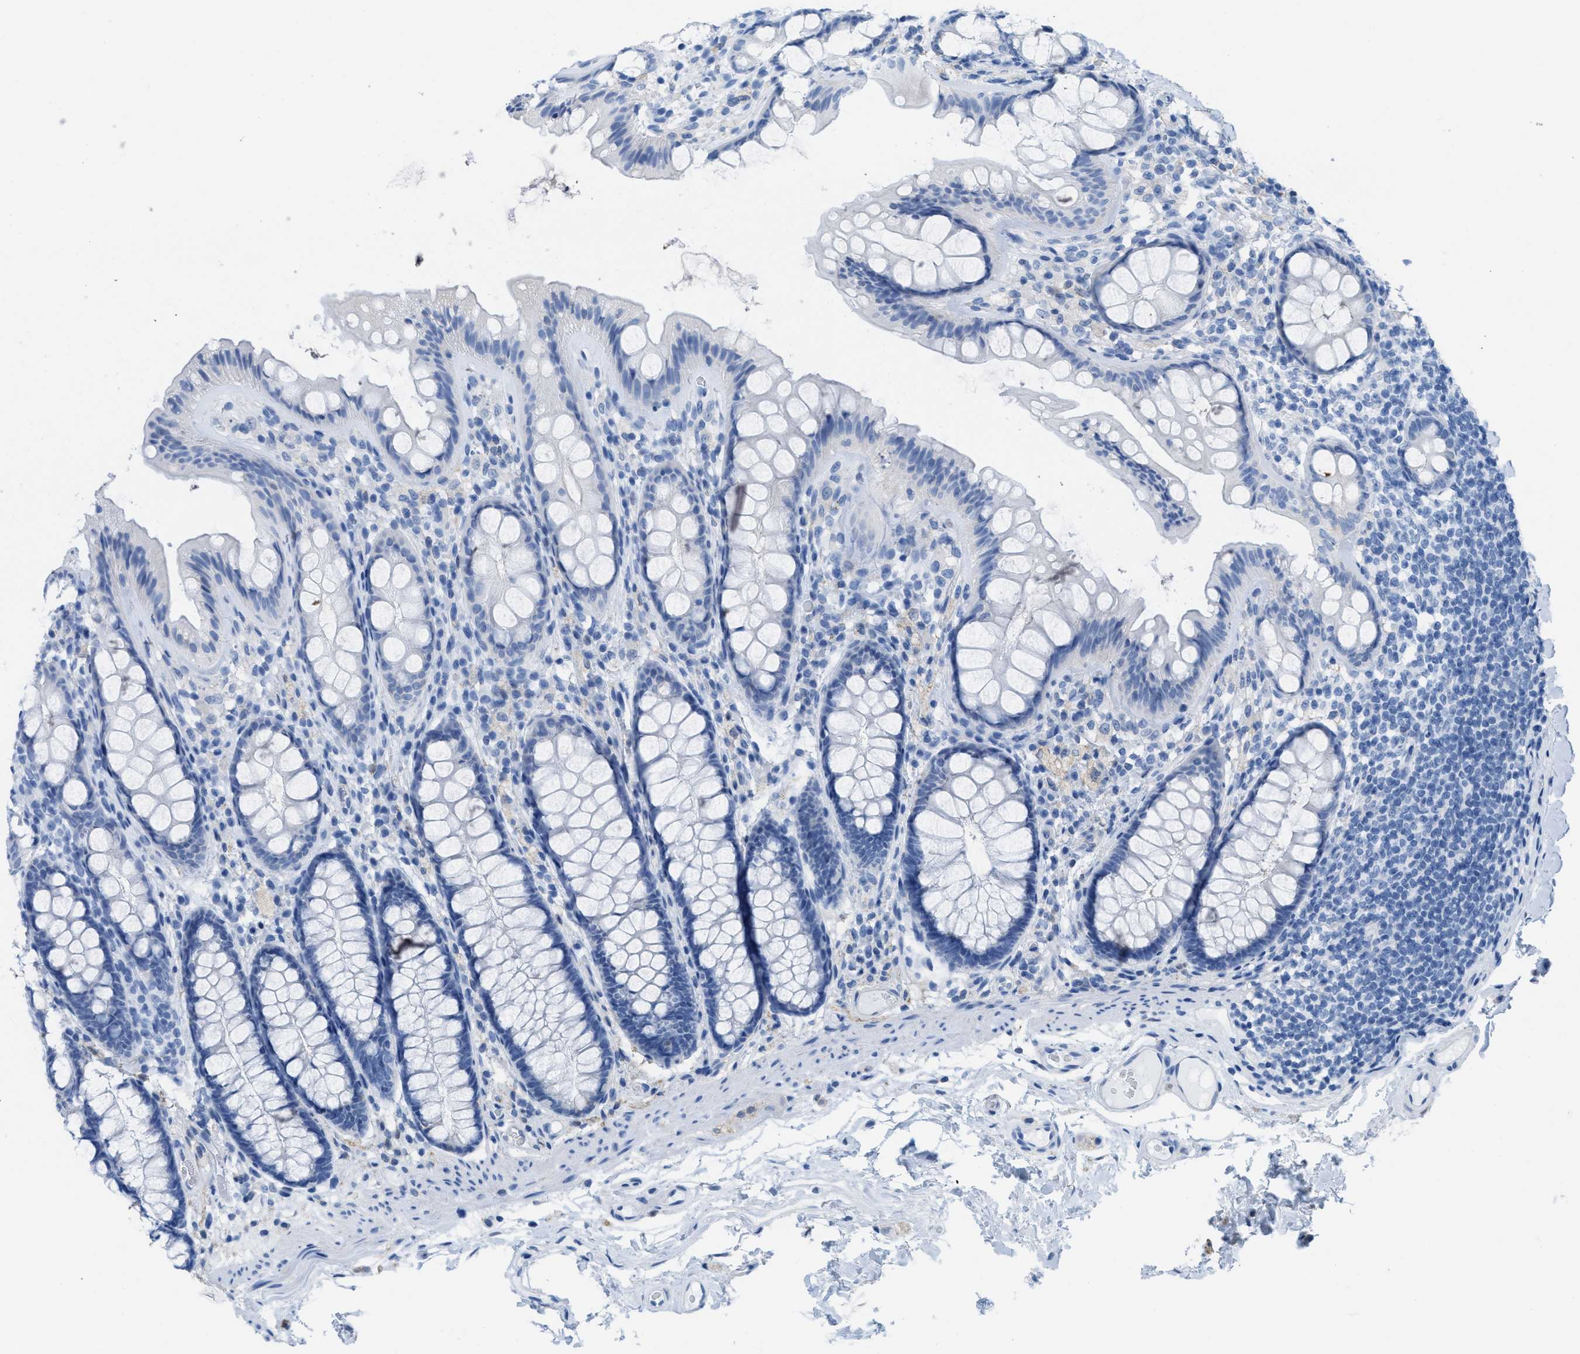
{"staining": {"intensity": "negative", "quantity": "none", "location": "none"}, "tissue": "colon", "cell_type": "Endothelial cells", "image_type": "normal", "snomed": [{"axis": "morphology", "description": "Normal tissue, NOS"}, {"axis": "topography", "description": "Colon"}], "caption": "The immunohistochemistry (IHC) photomicrograph has no significant positivity in endothelial cells of colon.", "gene": "ASGR1", "patient": {"sex": "female", "age": 56}}